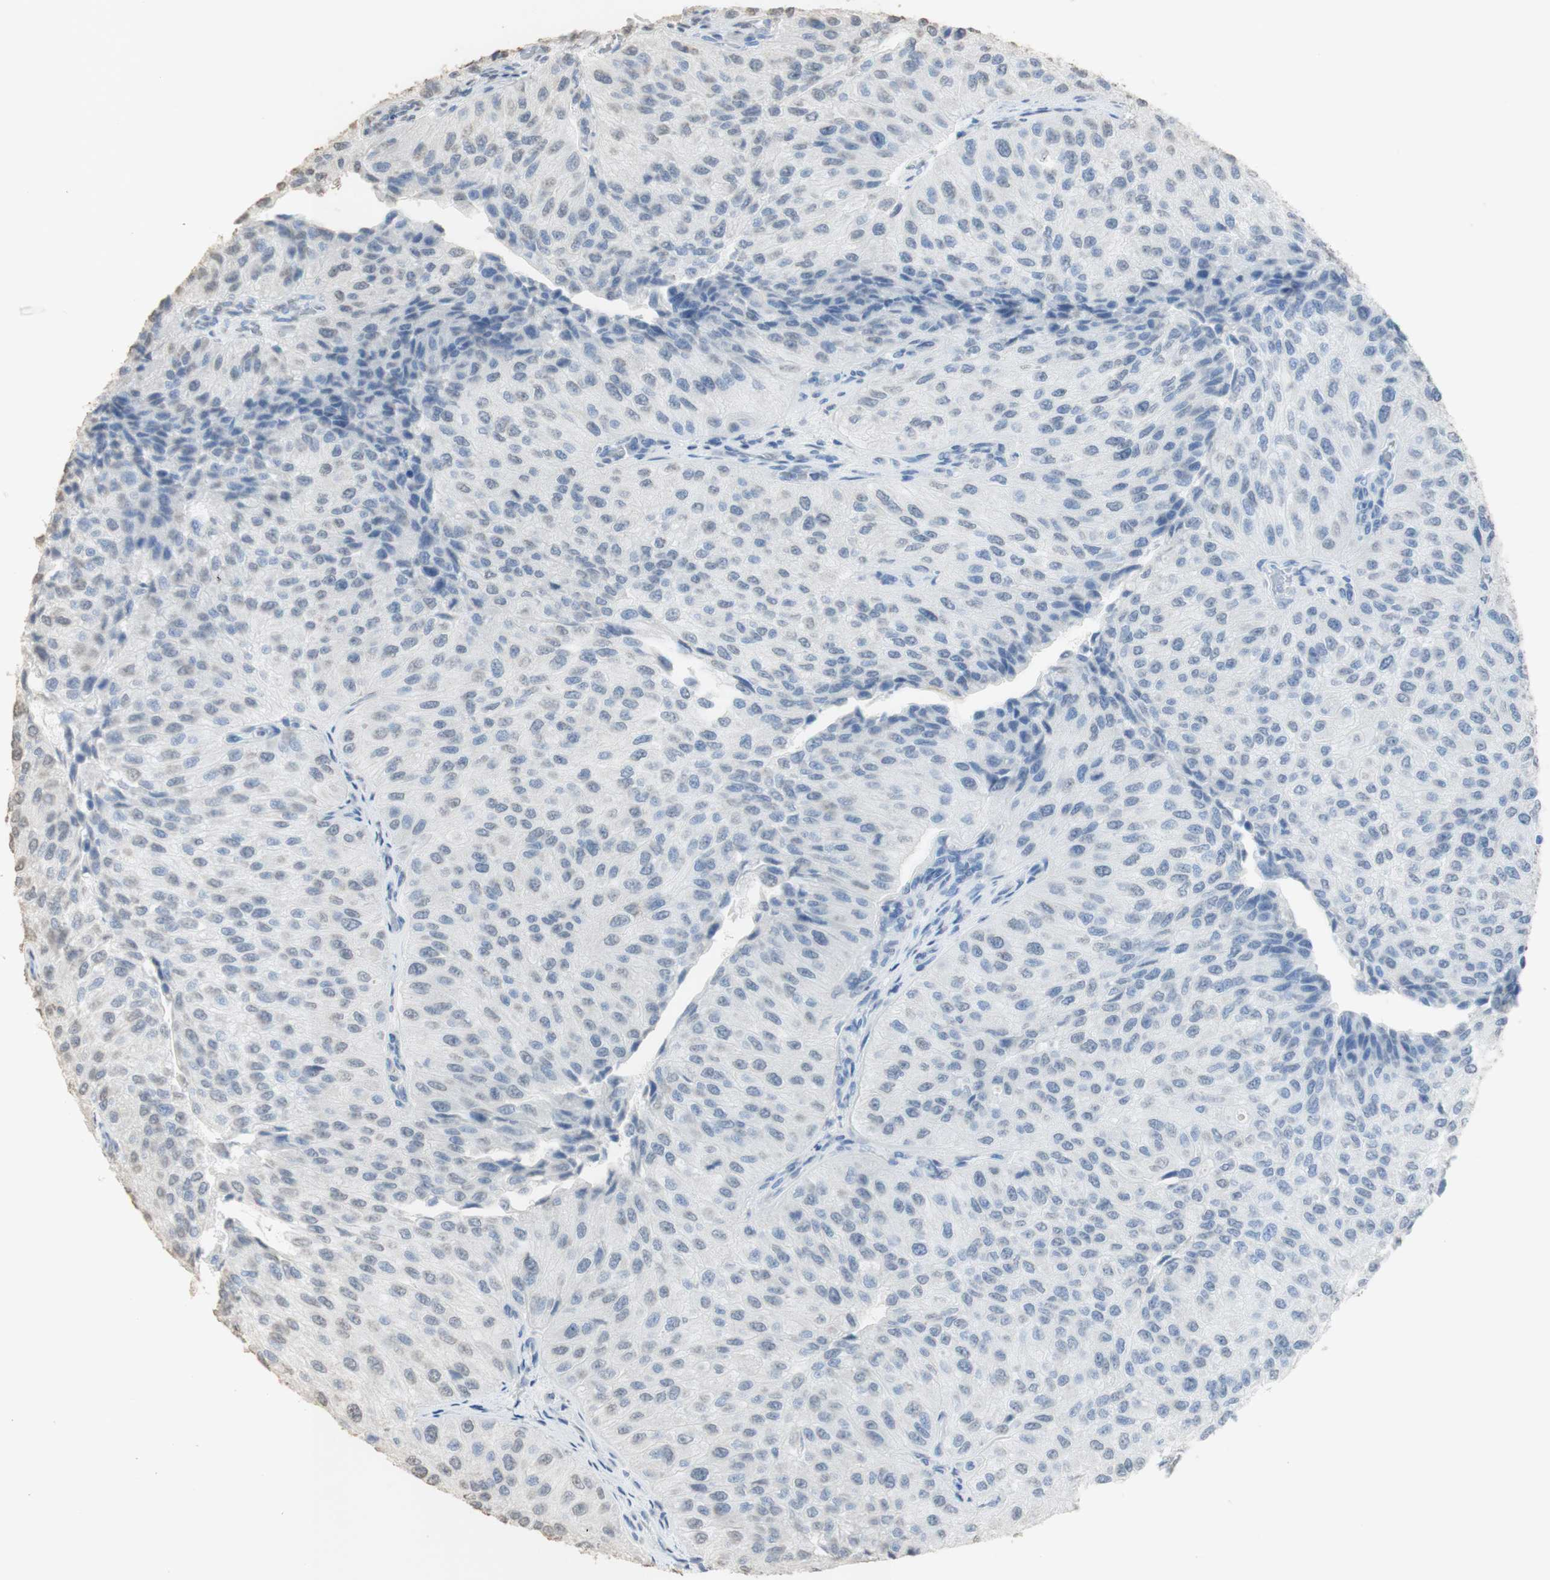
{"staining": {"intensity": "negative", "quantity": "none", "location": "none"}, "tissue": "urothelial cancer", "cell_type": "Tumor cells", "image_type": "cancer", "snomed": [{"axis": "morphology", "description": "Urothelial carcinoma, High grade"}, {"axis": "topography", "description": "Kidney"}, {"axis": "topography", "description": "Urinary bladder"}], "caption": "Photomicrograph shows no protein positivity in tumor cells of urothelial cancer tissue.", "gene": "L1CAM", "patient": {"sex": "male", "age": 77}}